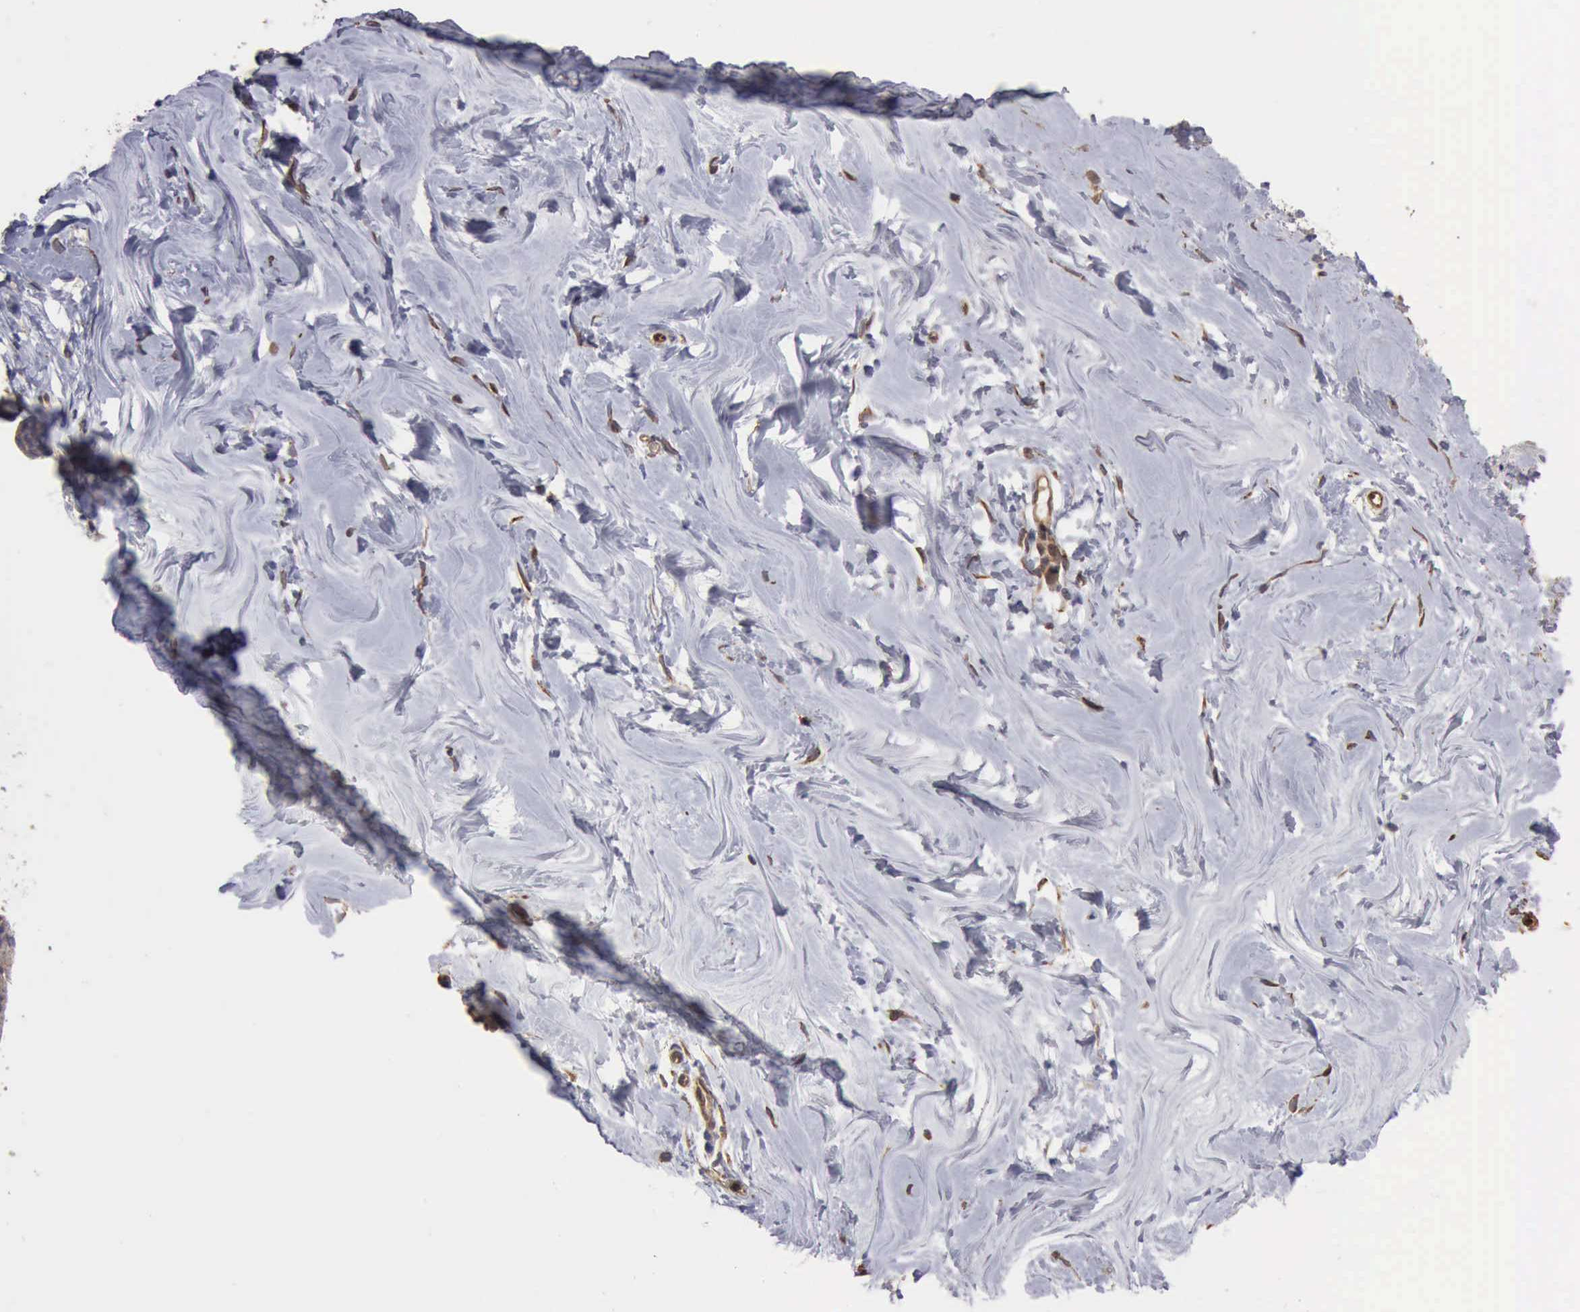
{"staining": {"intensity": "moderate", "quantity": ">75%", "location": "cytoplasmic/membranous"}, "tissue": "breast", "cell_type": "Adipocytes", "image_type": "normal", "snomed": [{"axis": "morphology", "description": "Normal tissue, NOS"}, {"axis": "topography", "description": "Breast"}], "caption": "High-power microscopy captured an immunohistochemistry histopathology image of normal breast, revealing moderate cytoplasmic/membranous positivity in about >75% of adipocytes. The staining was performed using DAB (3,3'-diaminobenzidine) to visualize the protein expression in brown, while the nuclei were stained in blue with hematoxylin (Magnification: 20x).", "gene": "BMX", "patient": {"sex": "female", "age": 22}}